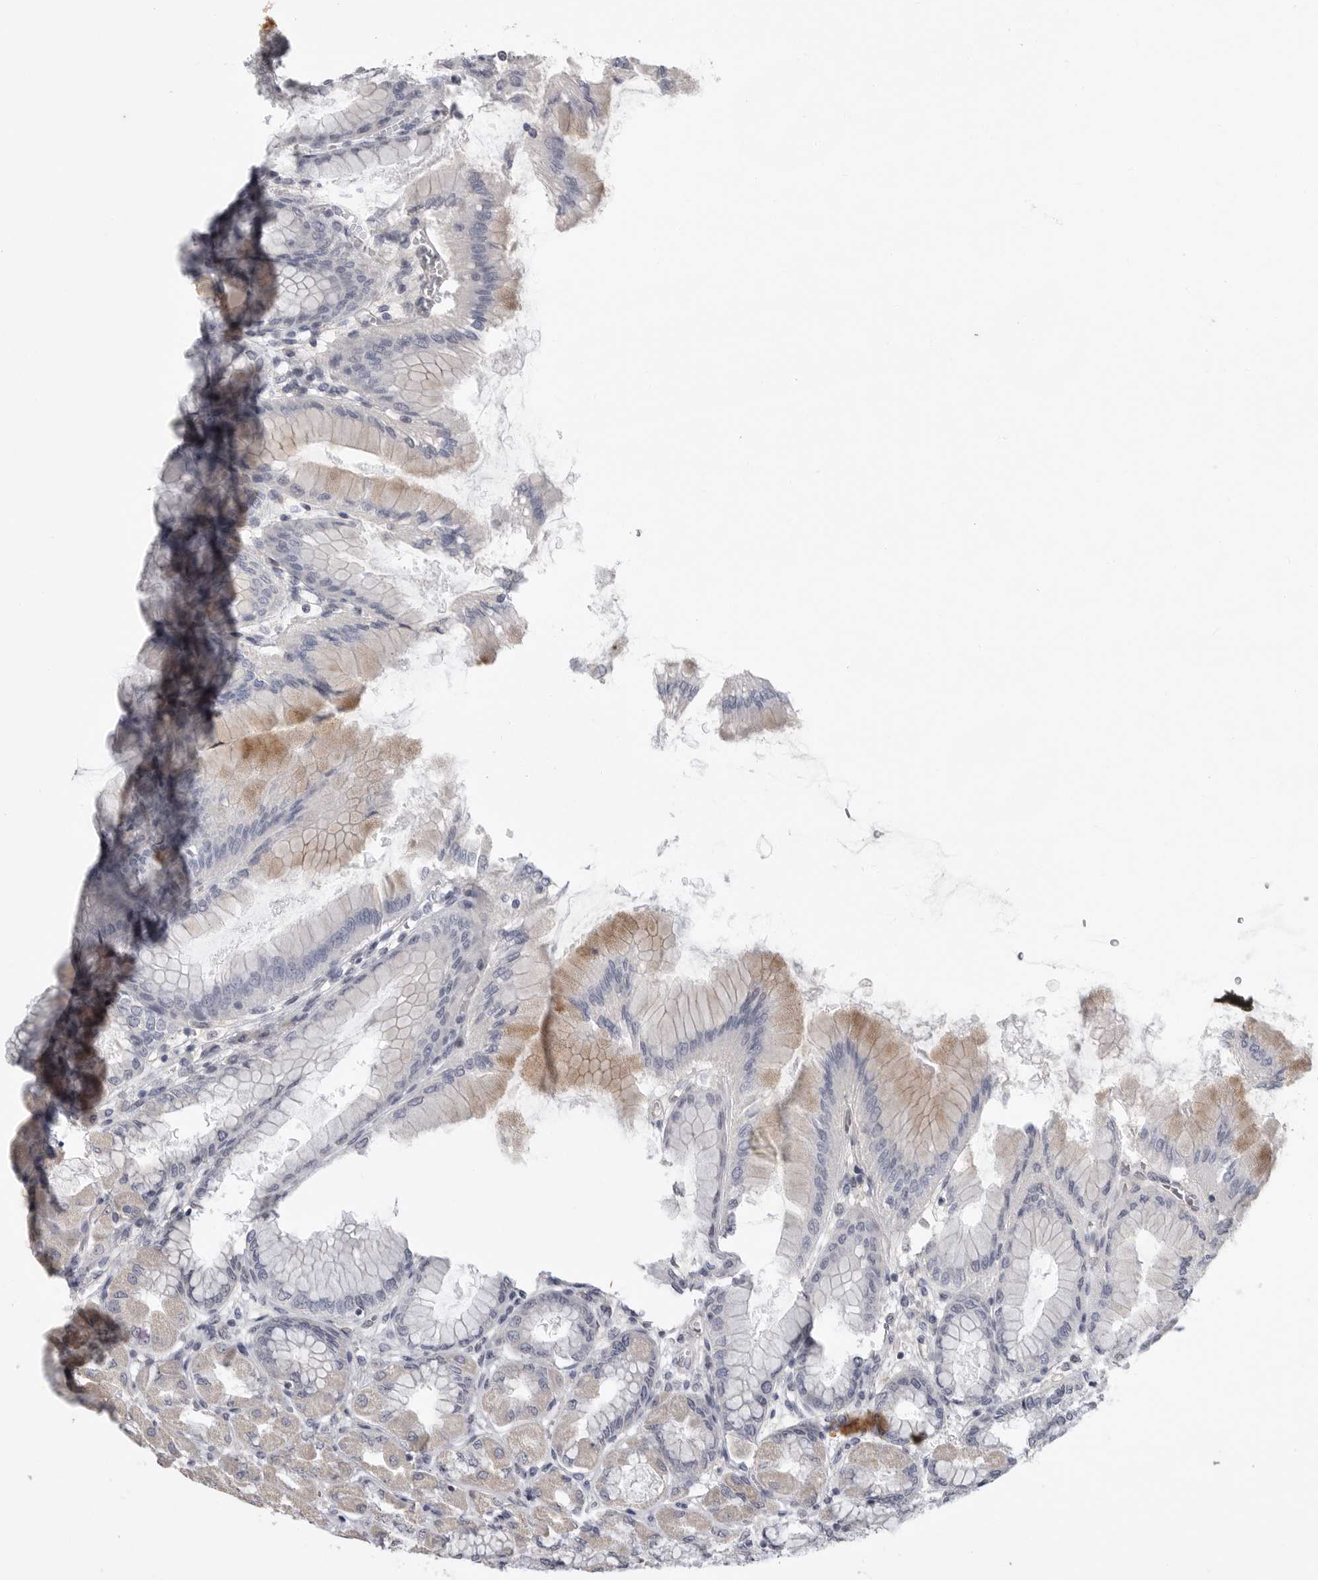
{"staining": {"intensity": "weak", "quantity": "25%-75%", "location": "cytoplasmic/membranous,nuclear"}, "tissue": "stomach", "cell_type": "Glandular cells", "image_type": "normal", "snomed": [{"axis": "morphology", "description": "Normal tissue, NOS"}, {"axis": "topography", "description": "Stomach, upper"}], "caption": "Immunohistochemistry (IHC) photomicrograph of unremarkable stomach: stomach stained using immunohistochemistry (IHC) reveals low levels of weak protein expression localized specifically in the cytoplasmic/membranous,nuclear of glandular cells, appearing as a cytoplasmic/membranous,nuclear brown color.", "gene": "FBXO43", "patient": {"sex": "female", "age": 56}}